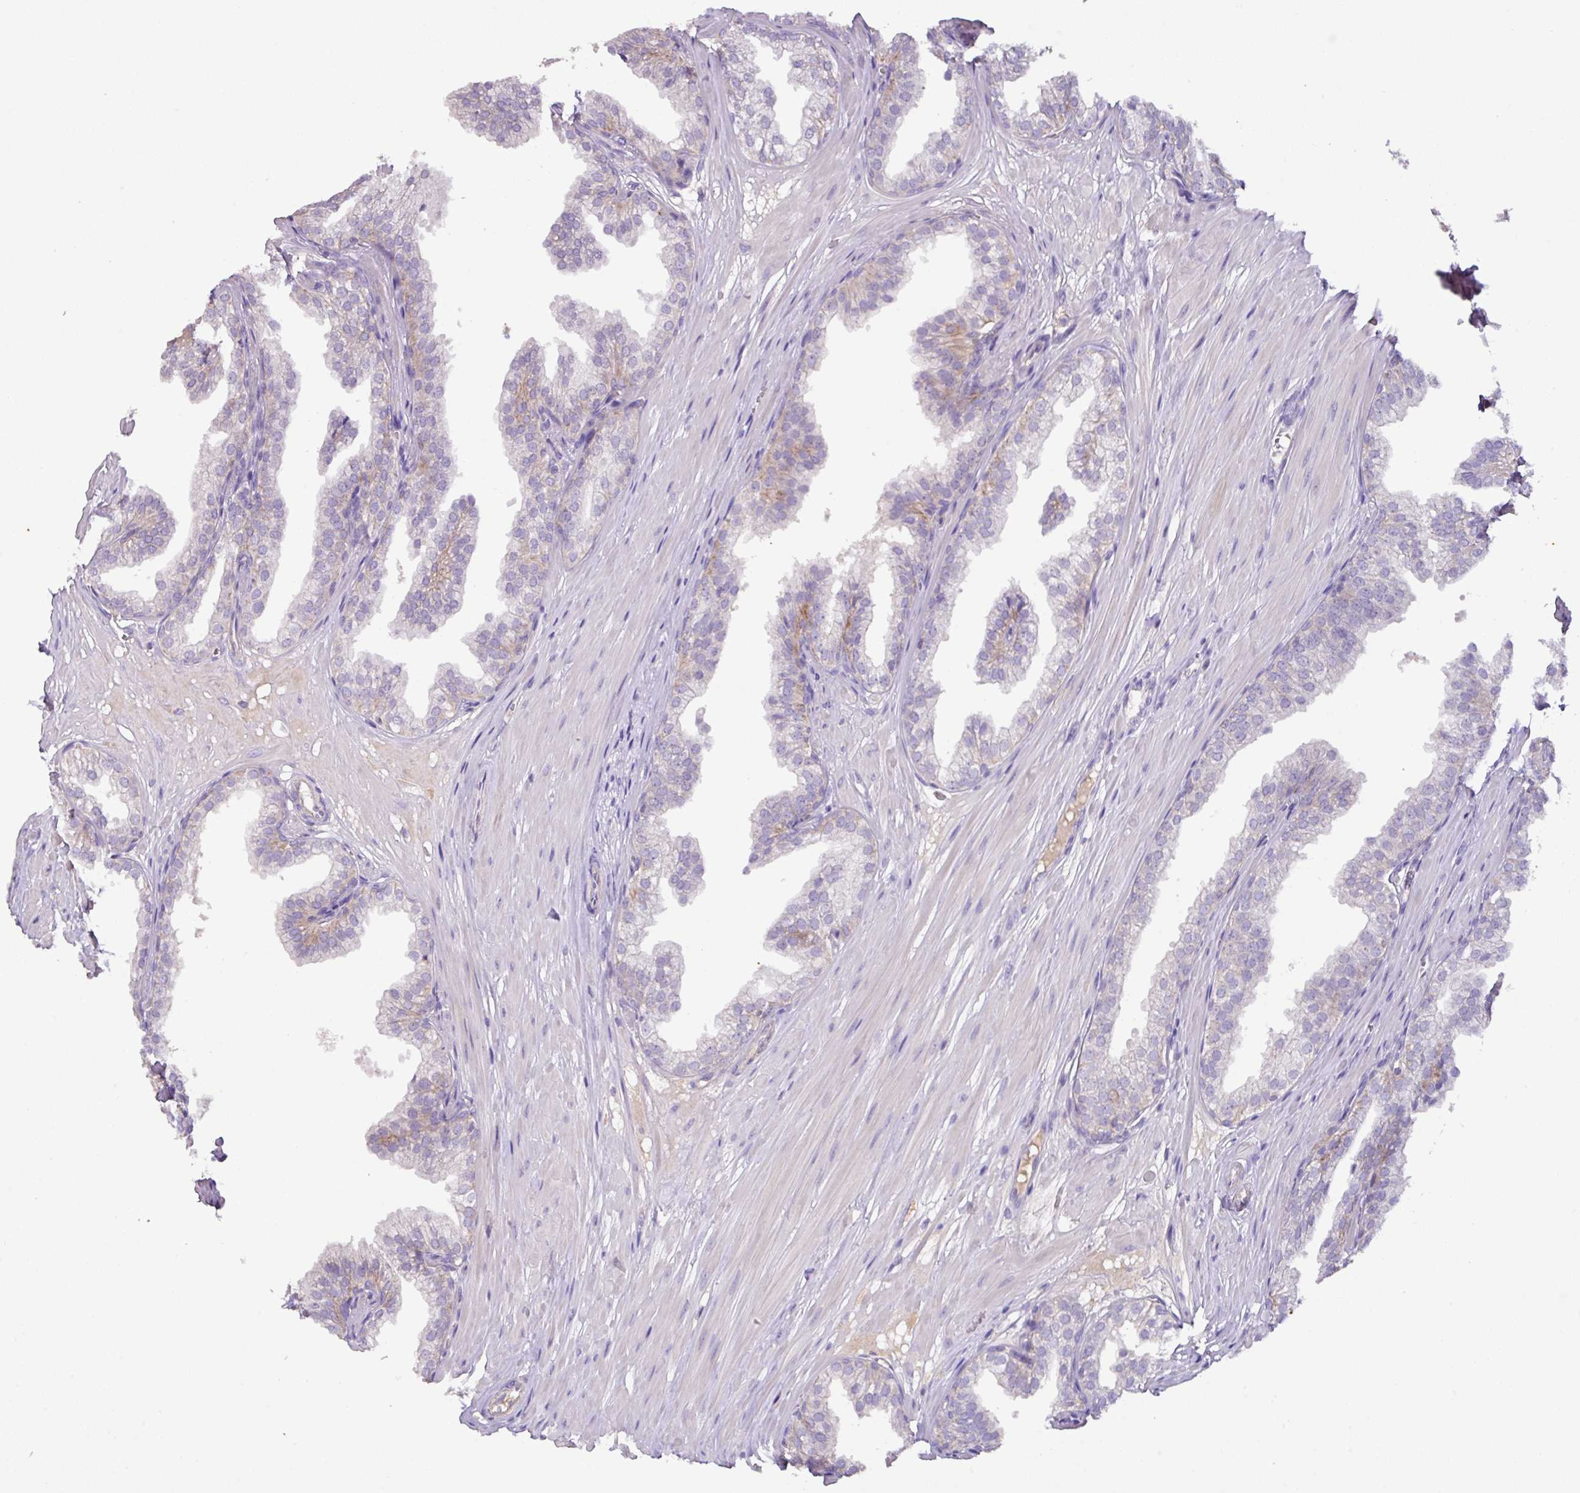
{"staining": {"intensity": "weak", "quantity": "<25%", "location": "cytoplasmic/membranous"}, "tissue": "prostate", "cell_type": "Glandular cells", "image_type": "normal", "snomed": [{"axis": "morphology", "description": "Normal tissue, NOS"}, {"axis": "topography", "description": "Prostate"}, {"axis": "topography", "description": "Peripheral nerve tissue"}], "caption": "An IHC photomicrograph of normal prostate is shown. There is no staining in glandular cells of prostate. Nuclei are stained in blue.", "gene": "AGR3", "patient": {"sex": "male", "age": 55}}